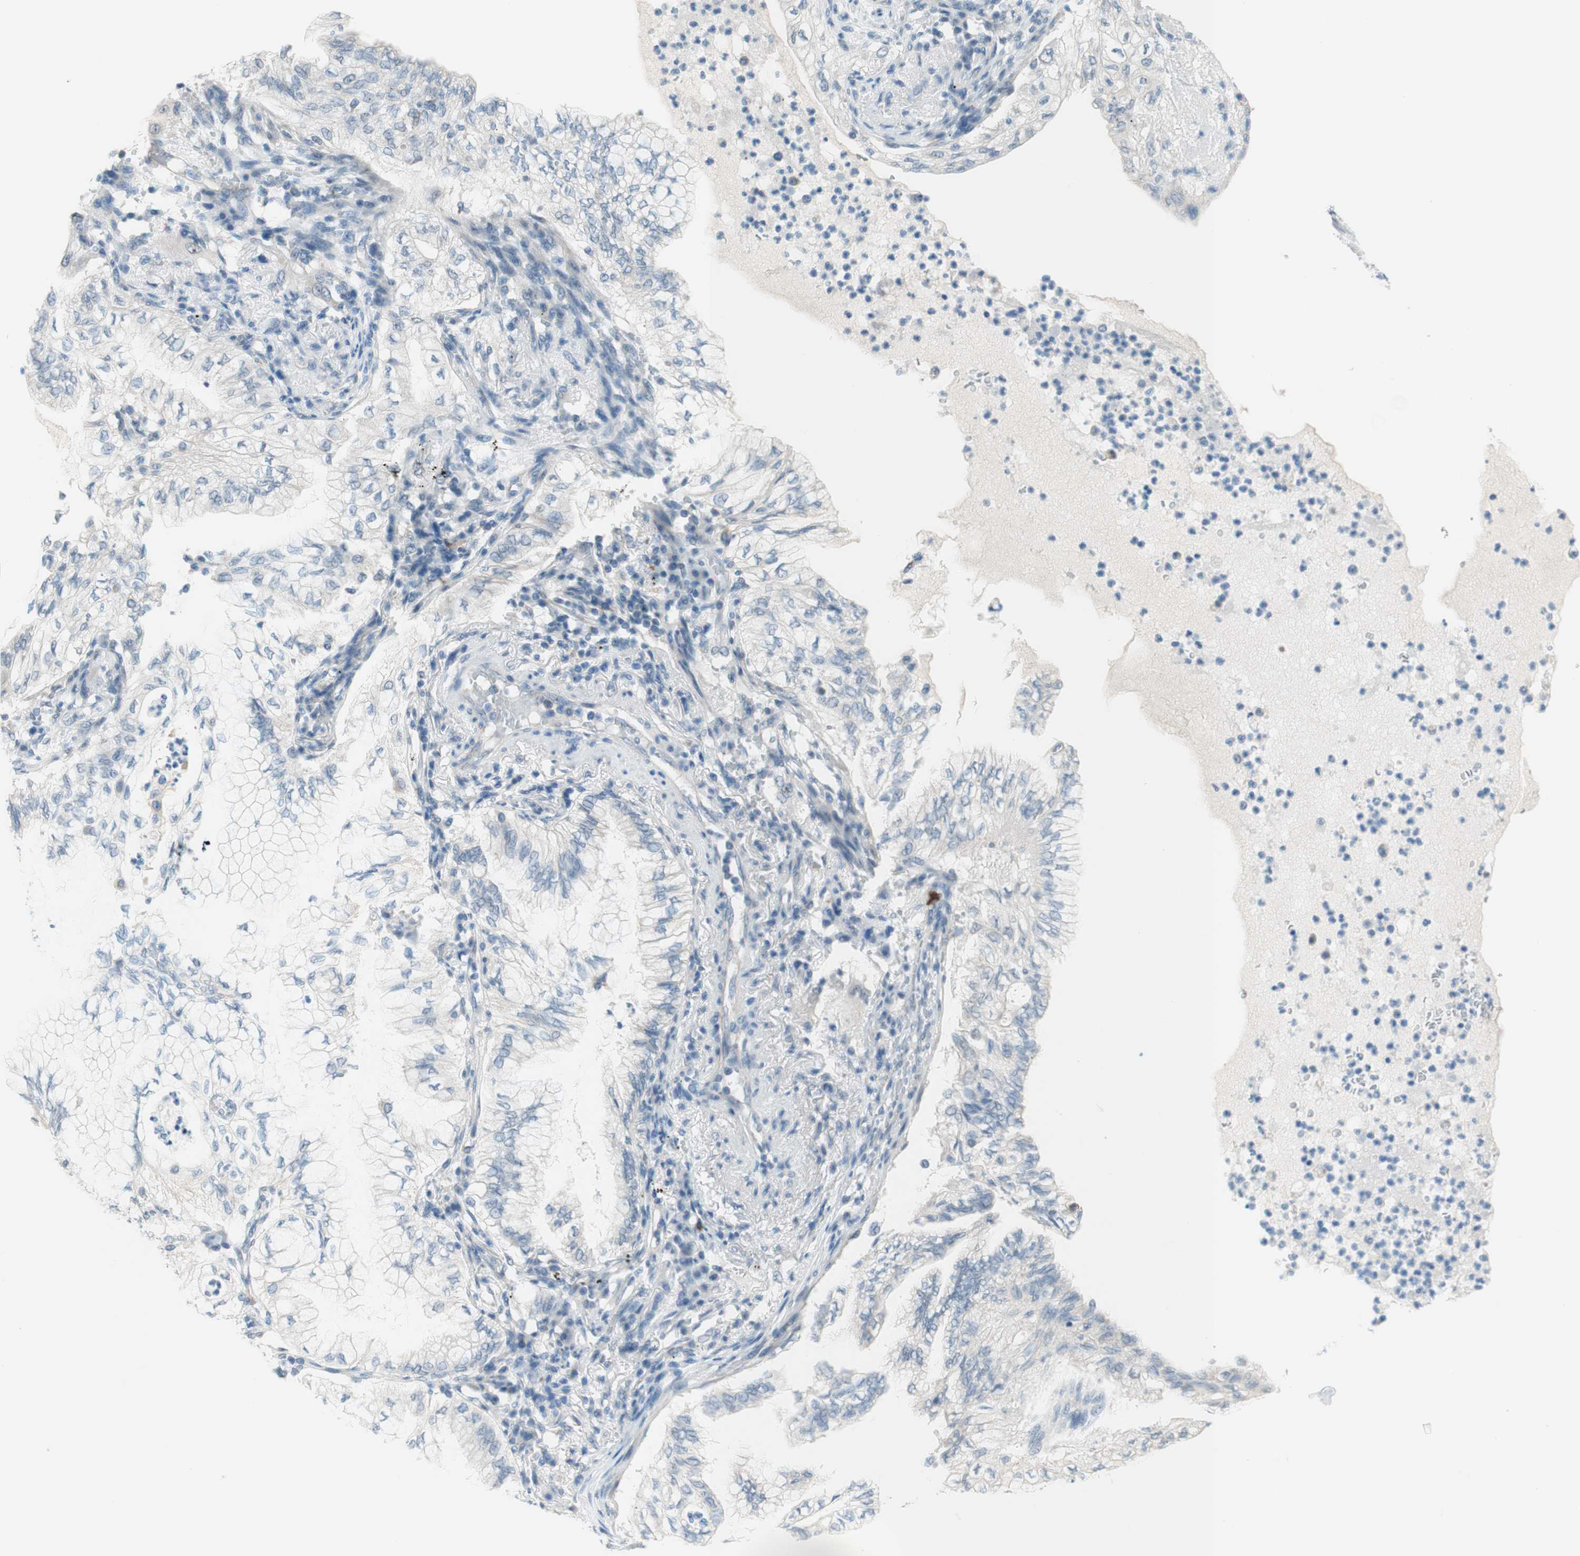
{"staining": {"intensity": "negative", "quantity": "none", "location": "none"}, "tissue": "lung cancer", "cell_type": "Tumor cells", "image_type": "cancer", "snomed": [{"axis": "morphology", "description": "Normal tissue, NOS"}, {"axis": "morphology", "description": "Adenocarcinoma, NOS"}, {"axis": "topography", "description": "Bronchus"}, {"axis": "topography", "description": "Lung"}], "caption": "Immunohistochemistry (IHC) photomicrograph of human adenocarcinoma (lung) stained for a protein (brown), which demonstrates no positivity in tumor cells.", "gene": "JPH1", "patient": {"sex": "female", "age": 70}}